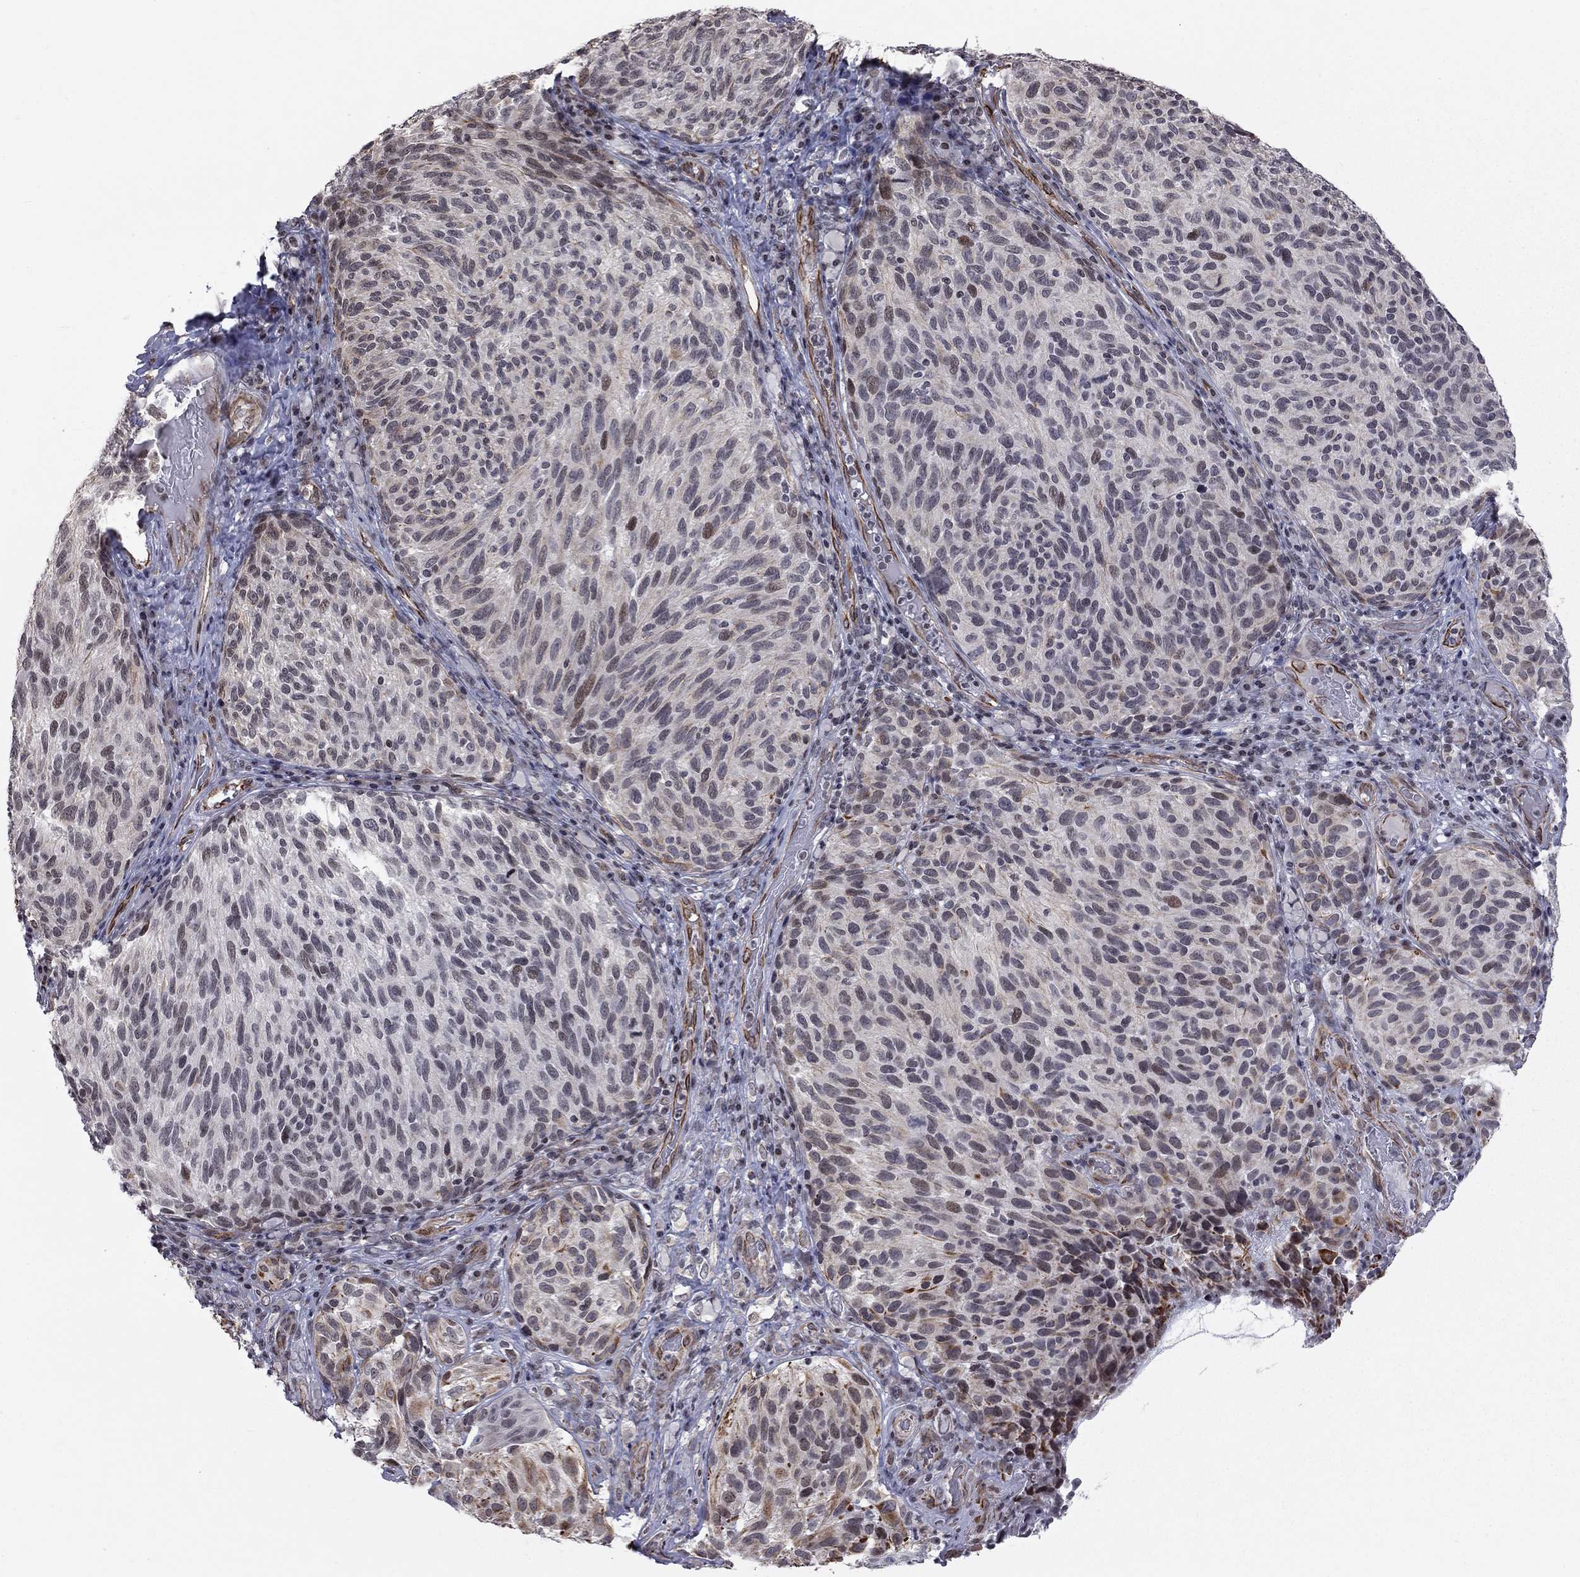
{"staining": {"intensity": "negative", "quantity": "none", "location": "none"}, "tissue": "melanoma", "cell_type": "Tumor cells", "image_type": "cancer", "snomed": [{"axis": "morphology", "description": "Malignant melanoma, NOS"}, {"axis": "topography", "description": "Skin"}], "caption": "Image shows no significant protein staining in tumor cells of melanoma.", "gene": "MTNR1B", "patient": {"sex": "female", "age": 73}}